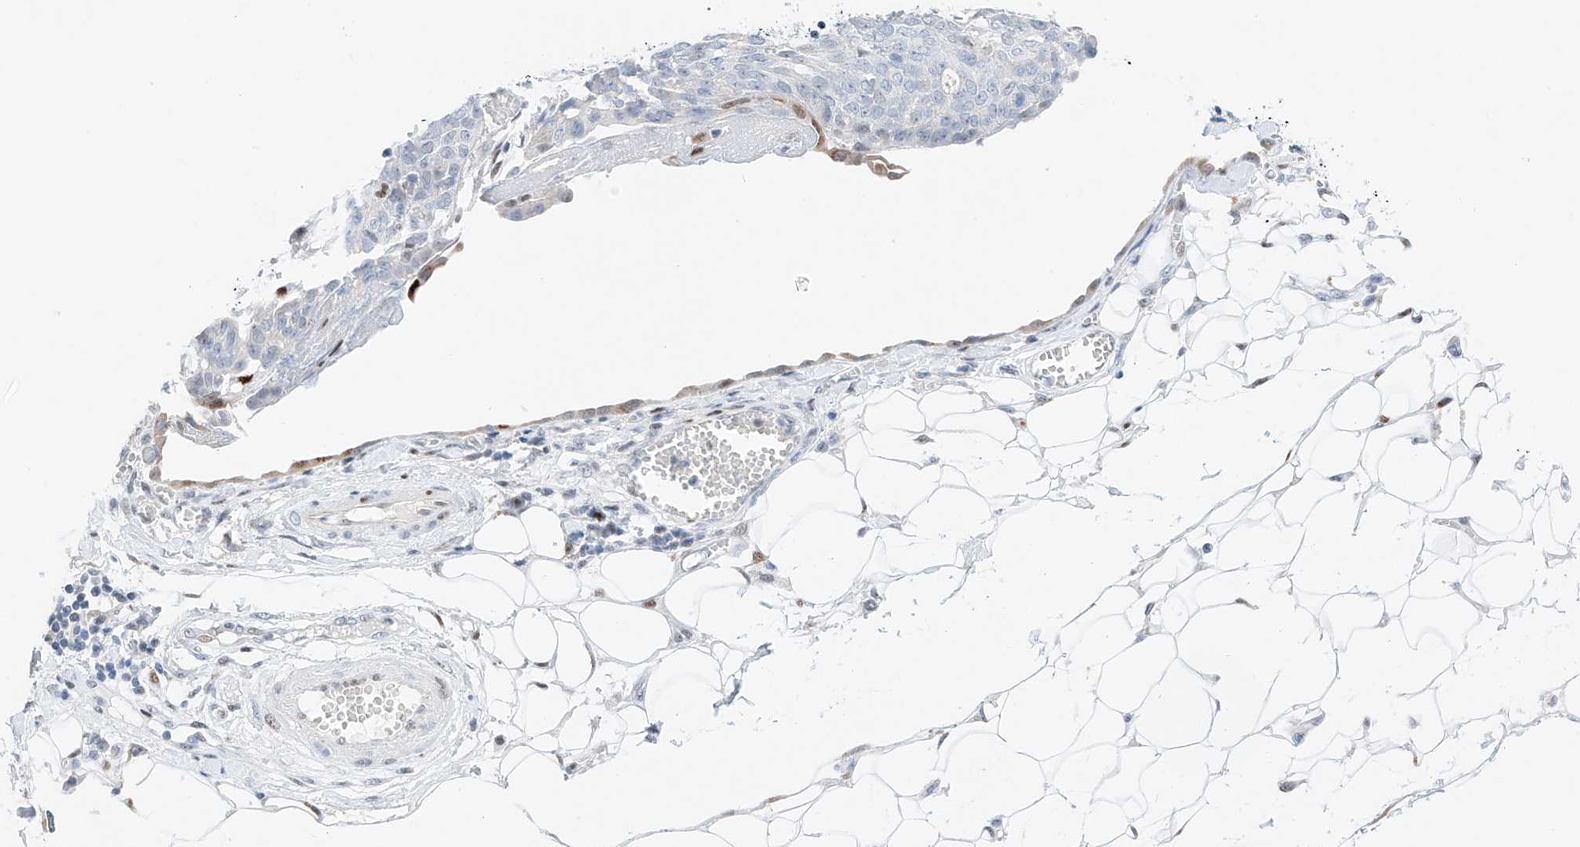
{"staining": {"intensity": "negative", "quantity": "none", "location": "none"}, "tissue": "ovarian cancer", "cell_type": "Tumor cells", "image_type": "cancer", "snomed": [{"axis": "morphology", "description": "Cystadenocarcinoma, serous, NOS"}, {"axis": "topography", "description": "Soft tissue"}, {"axis": "topography", "description": "Ovary"}], "caption": "Immunohistochemistry (IHC) micrograph of neoplastic tissue: human serous cystadenocarcinoma (ovarian) stained with DAB shows no significant protein staining in tumor cells.", "gene": "NT5C3B", "patient": {"sex": "female", "age": 57}}